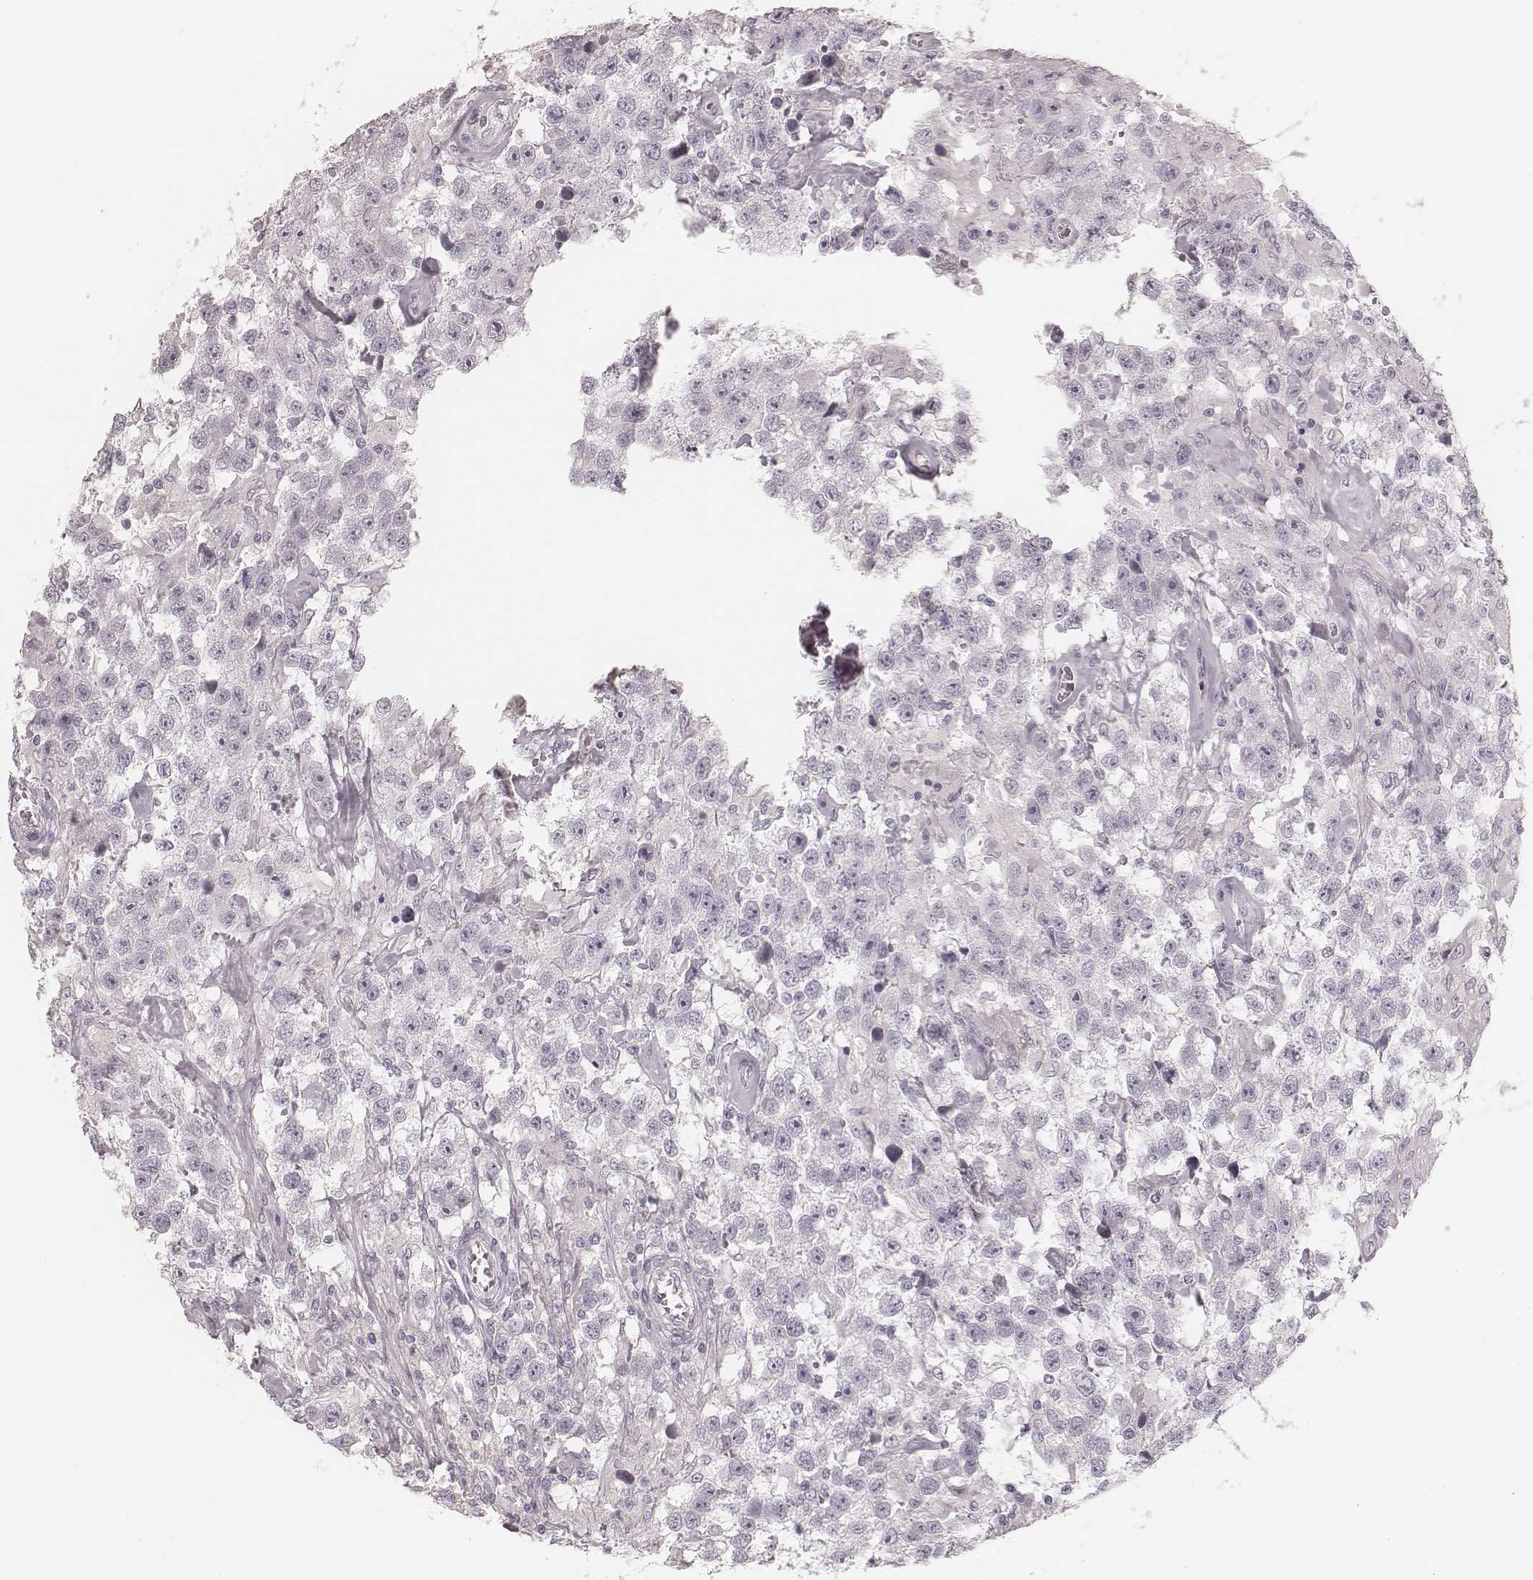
{"staining": {"intensity": "negative", "quantity": "none", "location": "none"}, "tissue": "testis cancer", "cell_type": "Tumor cells", "image_type": "cancer", "snomed": [{"axis": "morphology", "description": "Seminoma, NOS"}, {"axis": "topography", "description": "Testis"}], "caption": "IHC photomicrograph of testis cancer stained for a protein (brown), which displays no staining in tumor cells.", "gene": "SPATA24", "patient": {"sex": "male", "age": 43}}